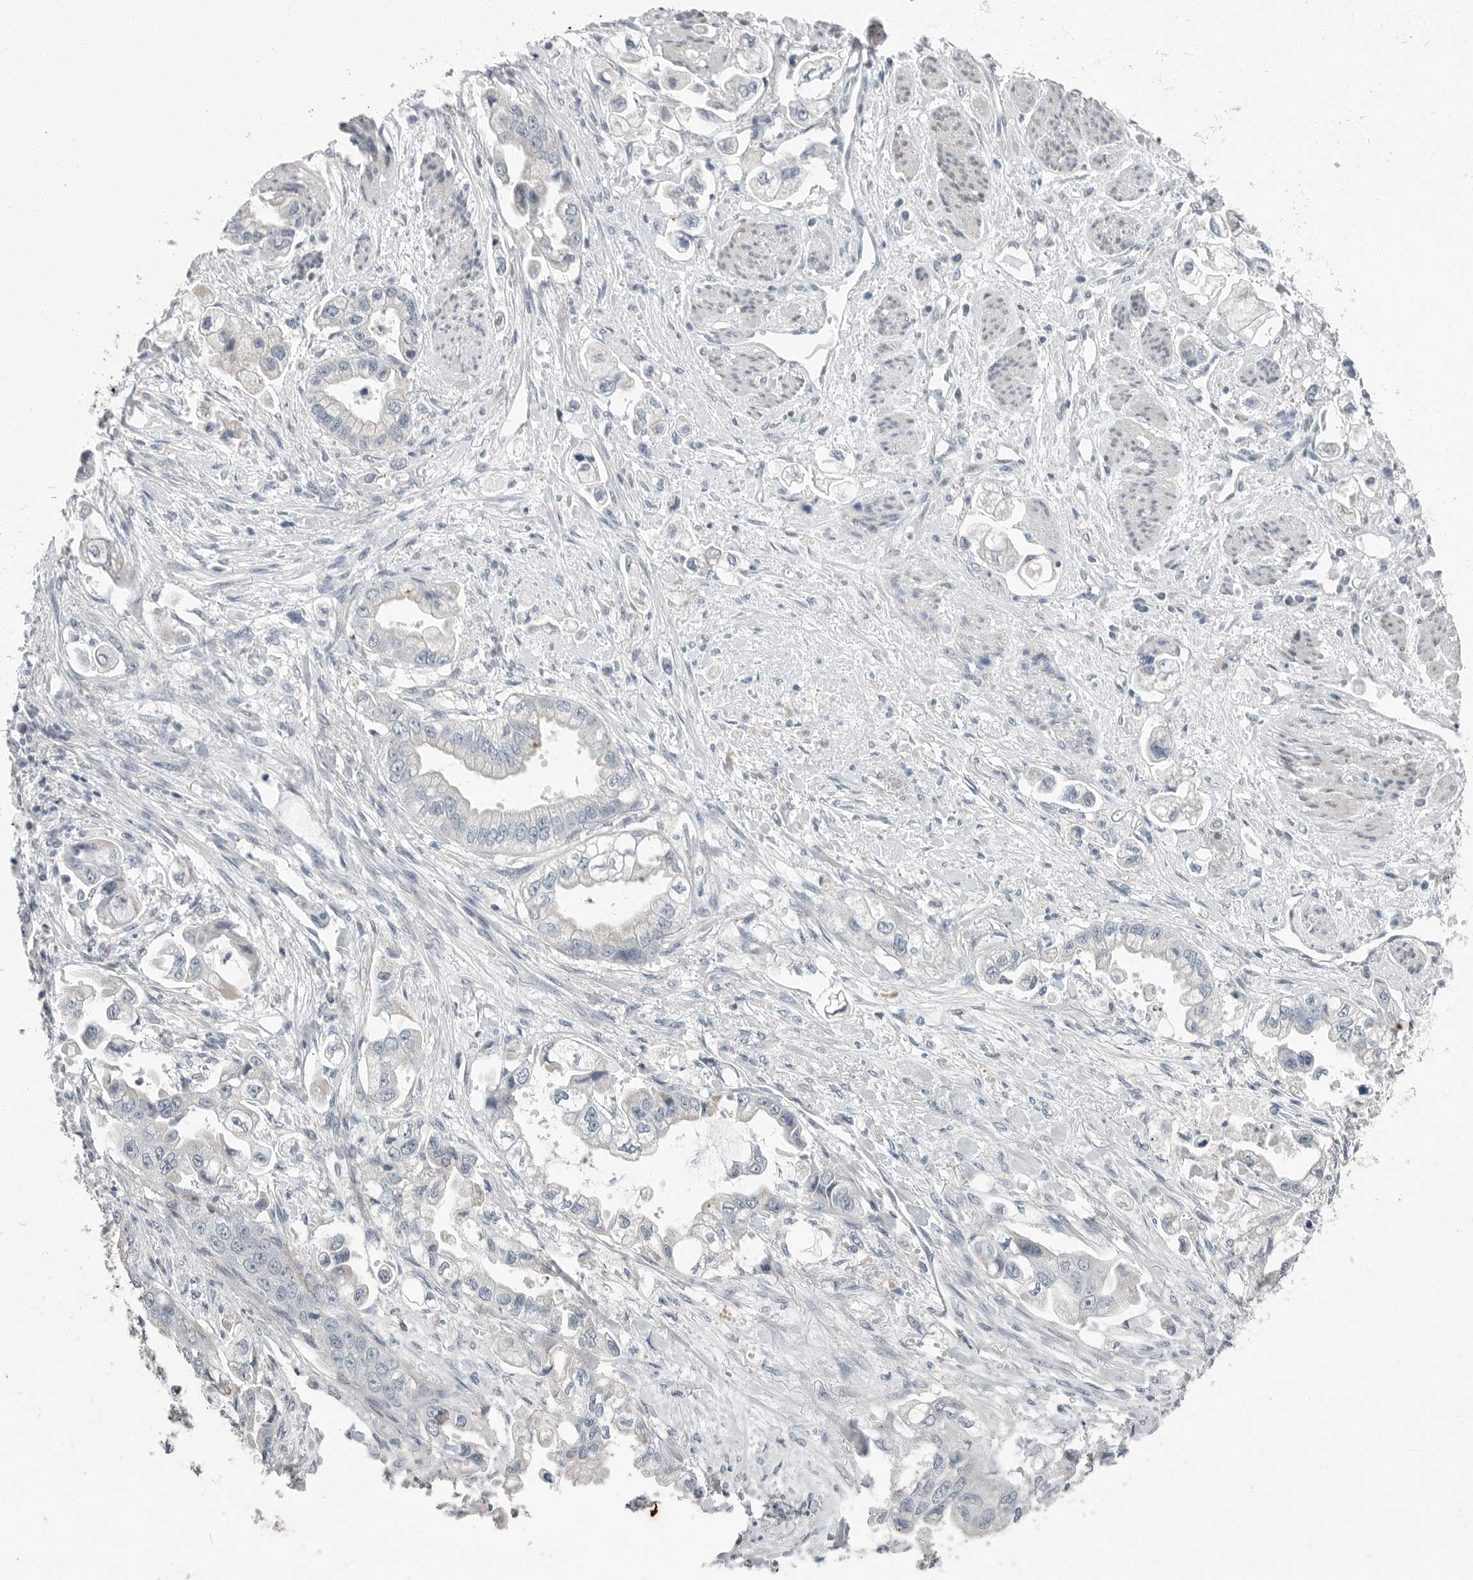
{"staining": {"intensity": "negative", "quantity": "none", "location": "none"}, "tissue": "stomach cancer", "cell_type": "Tumor cells", "image_type": "cancer", "snomed": [{"axis": "morphology", "description": "Adenocarcinoma, NOS"}, {"axis": "topography", "description": "Stomach"}], "caption": "Stomach cancer (adenocarcinoma) was stained to show a protein in brown. There is no significant positivity in tumor cells.", "gene": "PLN", "patient": {"sex": "male", "age": 62}}